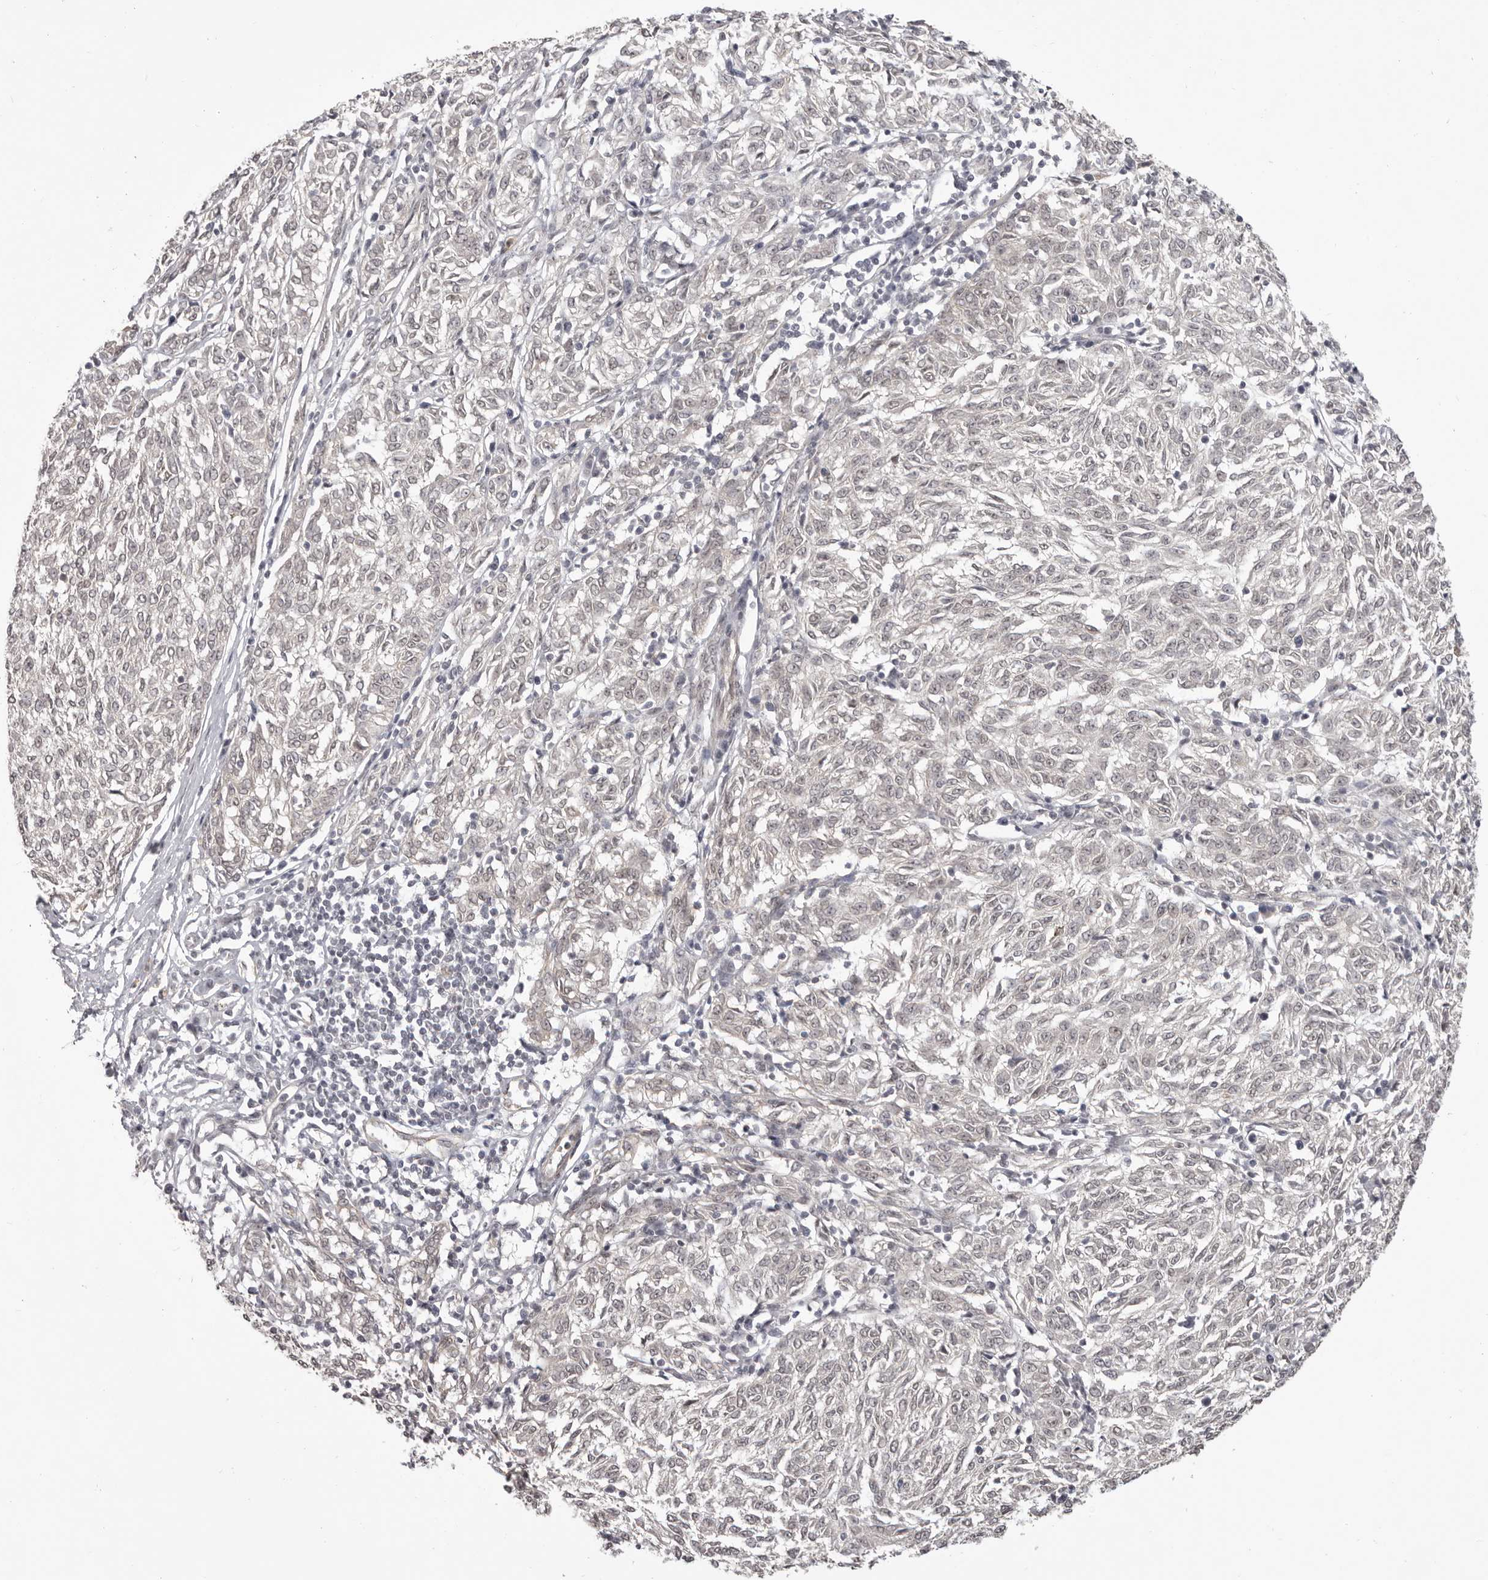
{"staining": {"intensity": "negative", "quantity": "none", "location": "none"}, "tissue": "melanoma", "cell_type": "Tumor cells", "image_type": "cancer", "snomed": [{"axis": "morphology", "description": "Malignant melanoma, NOS"}, {"axis": "topography", "description": "Skin"}], "caption": "Melanoma stained for a protein using immunohistochemistry shows no positivity tumor cells.", "gene": "RNF2", "patient": {"sex": "female", "age": 72}}